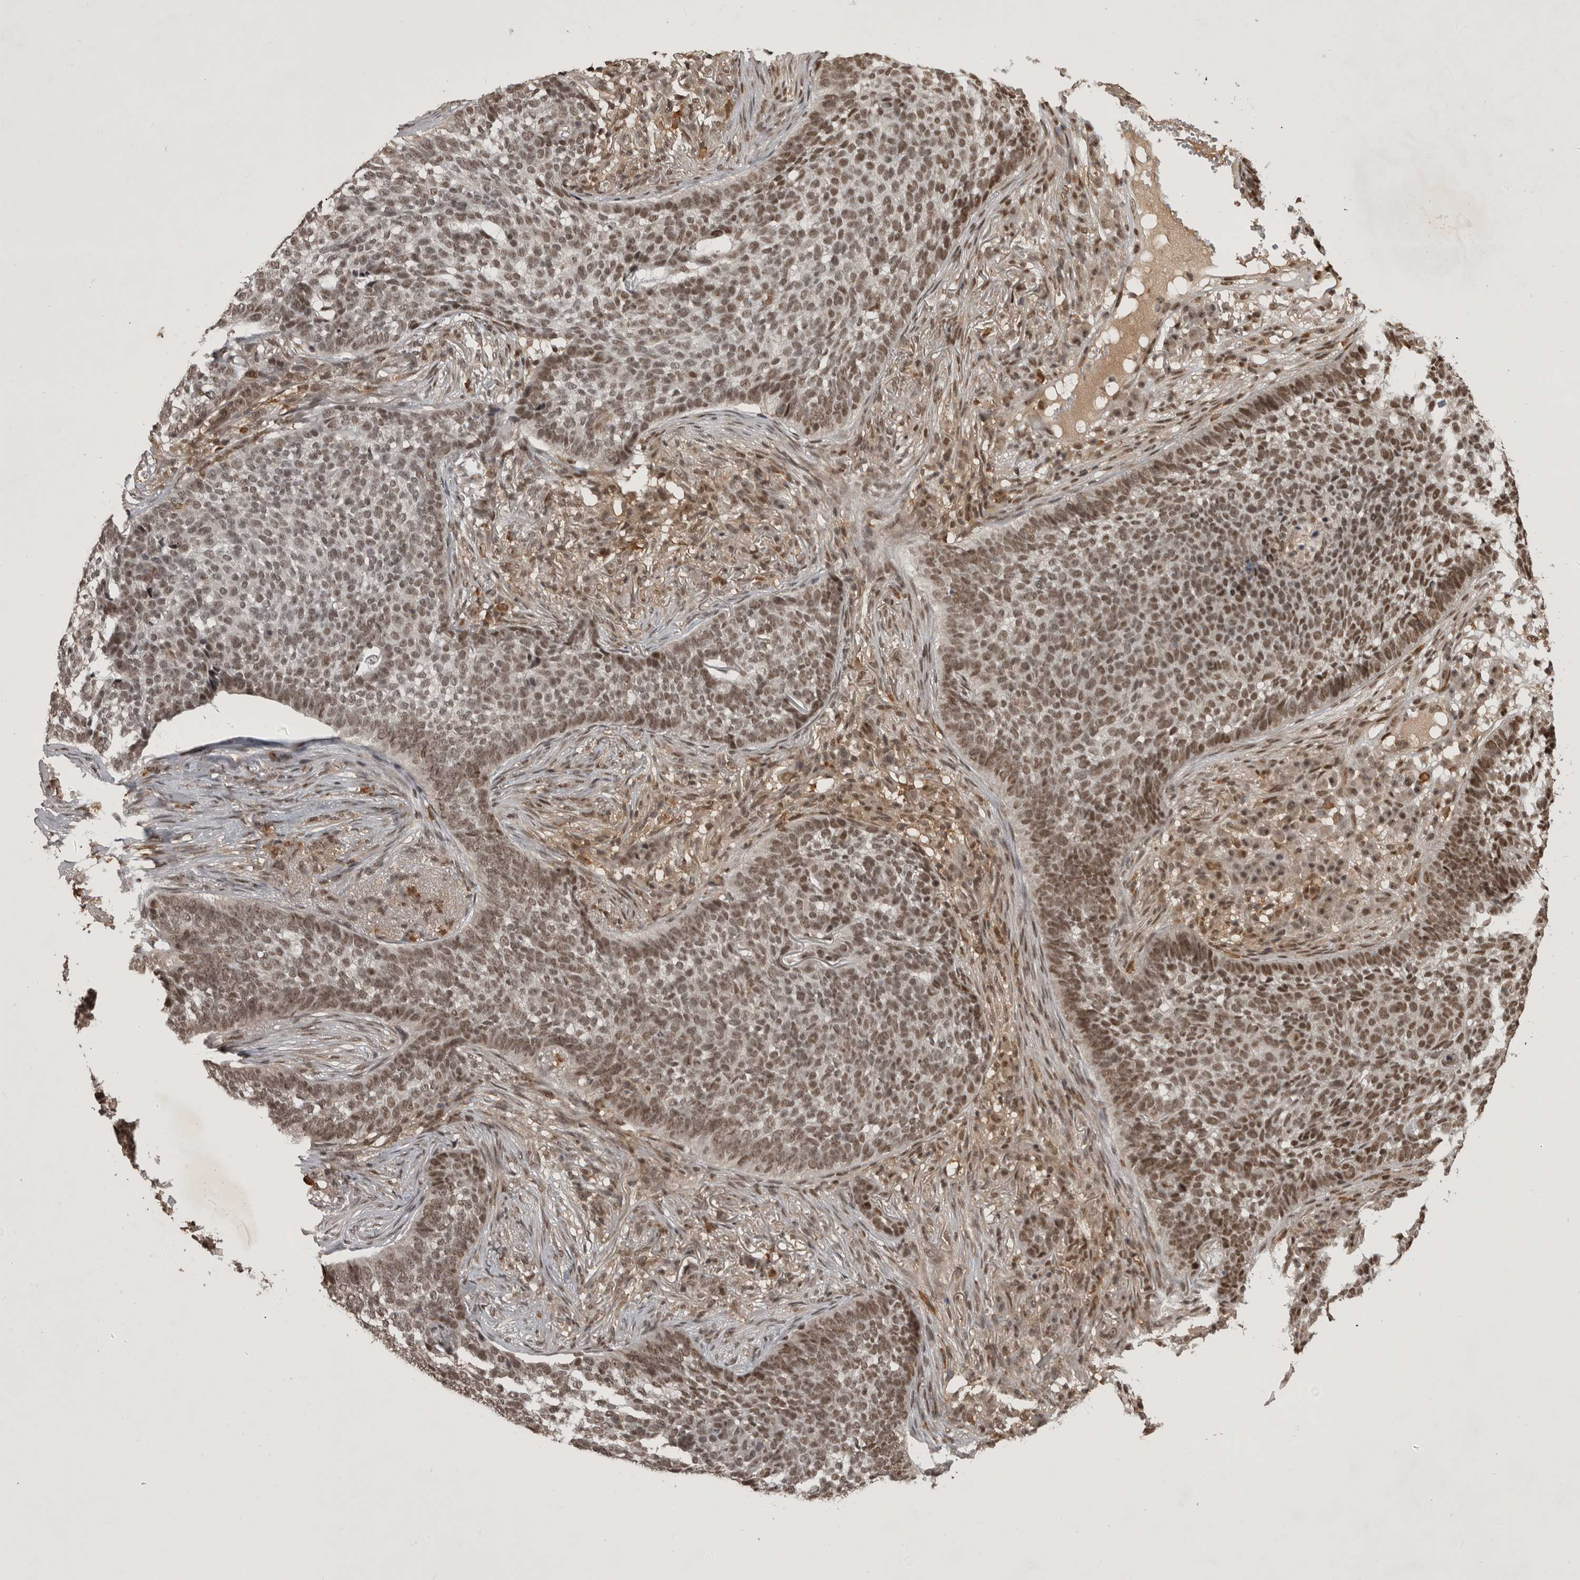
{"staining": {"intensity": "moderate", "quantity": ">75%", "location": "nuclear"}, "tissue": "skin cancer", "cell_type": "Tumor cells", "image_type": "cancer", "snomed": [{"axis": "morphology", "description": "Basal cell carcinoma"}, {"axis": "topography", "description": "Skin"}], "caption": "Immunohistochemical staining of human skin cancer reveals moderate nuclear protein staining in about >75% of tumor cells.", "gene": "CBLL1", "patient": {"sex": "male", "age": 85}}